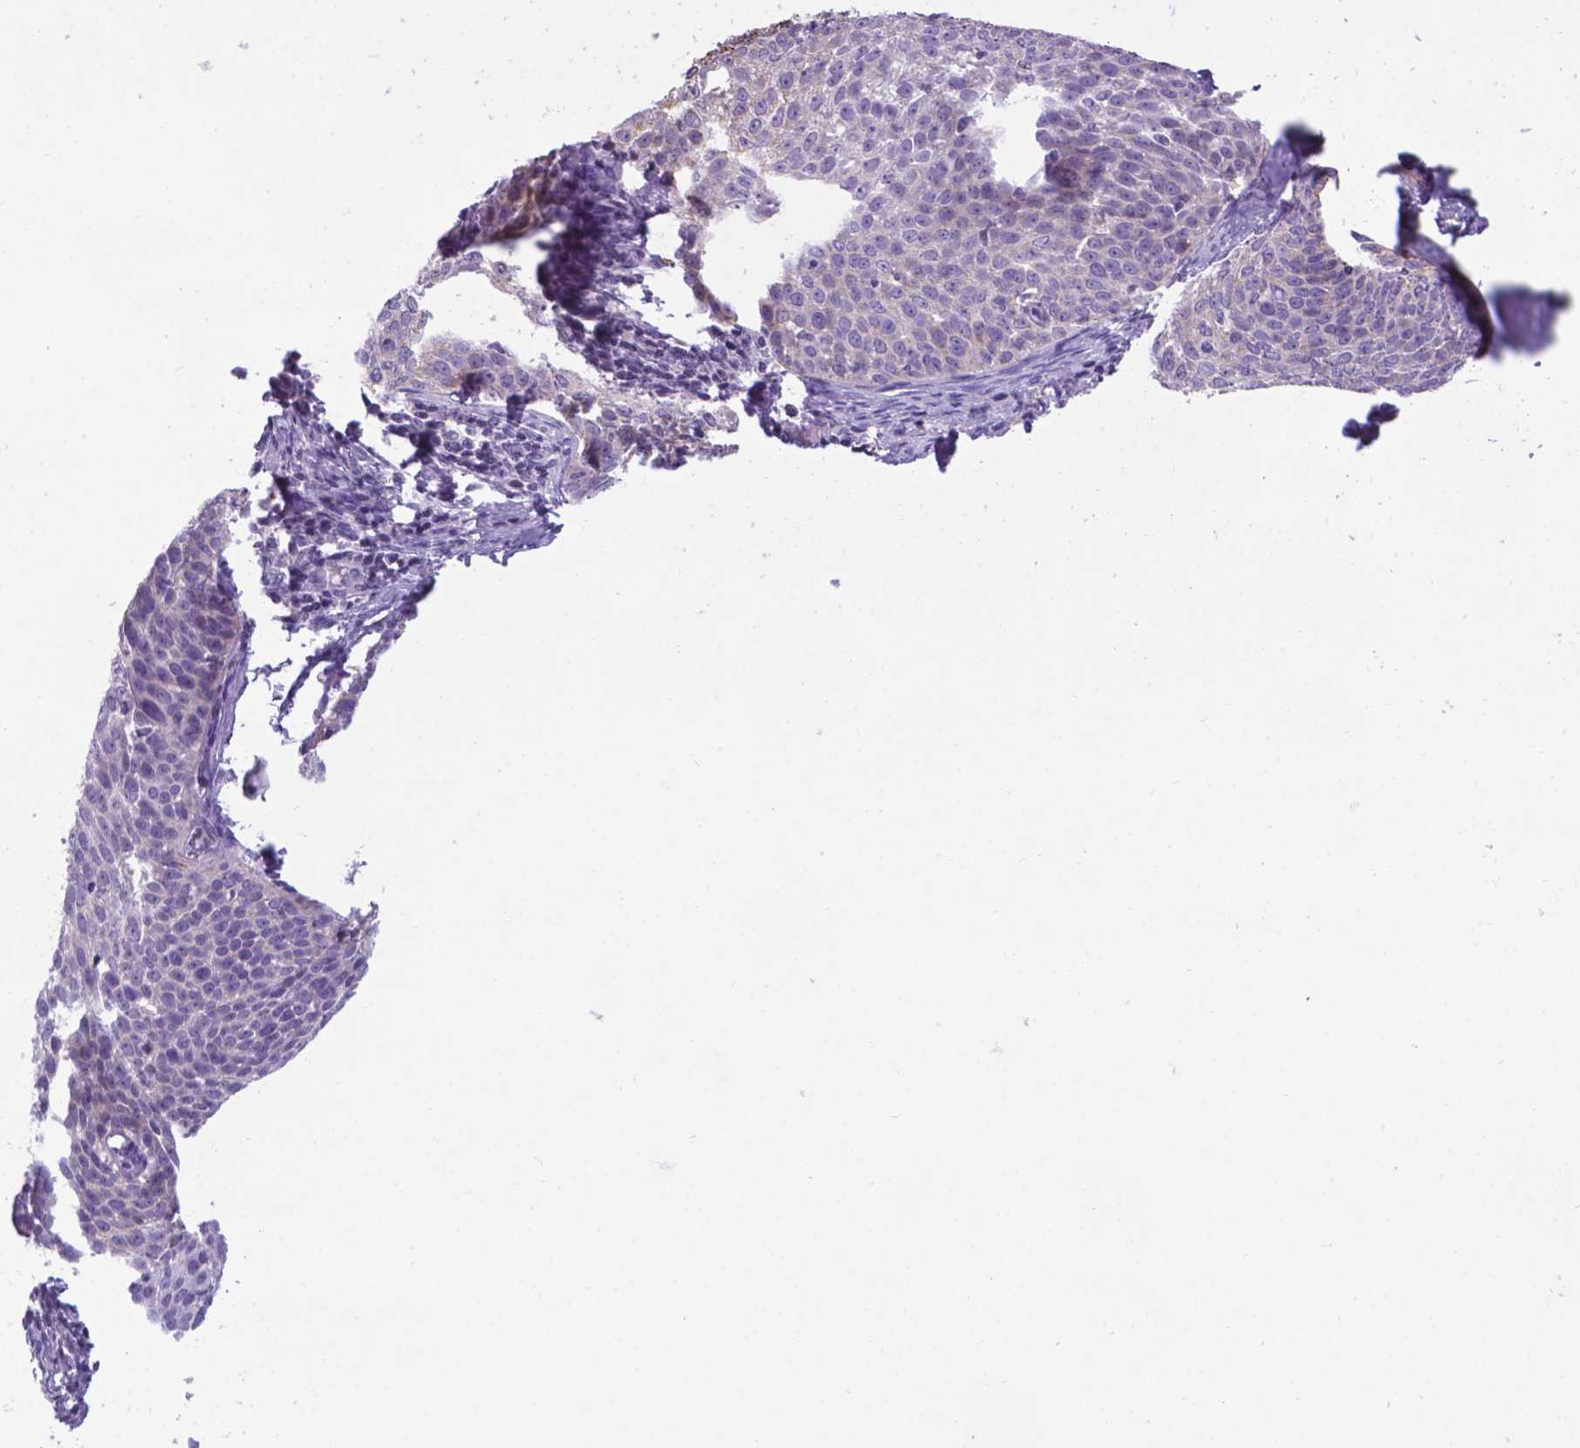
{"staining": {"intensity": "negative", "quantity": "none", "location": "none"}, "tissue": "cervical cancer", "cell_type": "Tumor cells", "image_type": "cancer", "snomed": [{"axis": "morphology", "description": "Squamous cell carcinoma, NOS"}, {"axis": "topography", "description": "Cervix"}], "caption": "DAB (3,3'-diaminobenzidine) immunohistochemical staining of cervical cancer demonstrates no significant staining in tumor cells.", "gene": "POU3F3", "patient": {"sex": "female", "age": 51}}